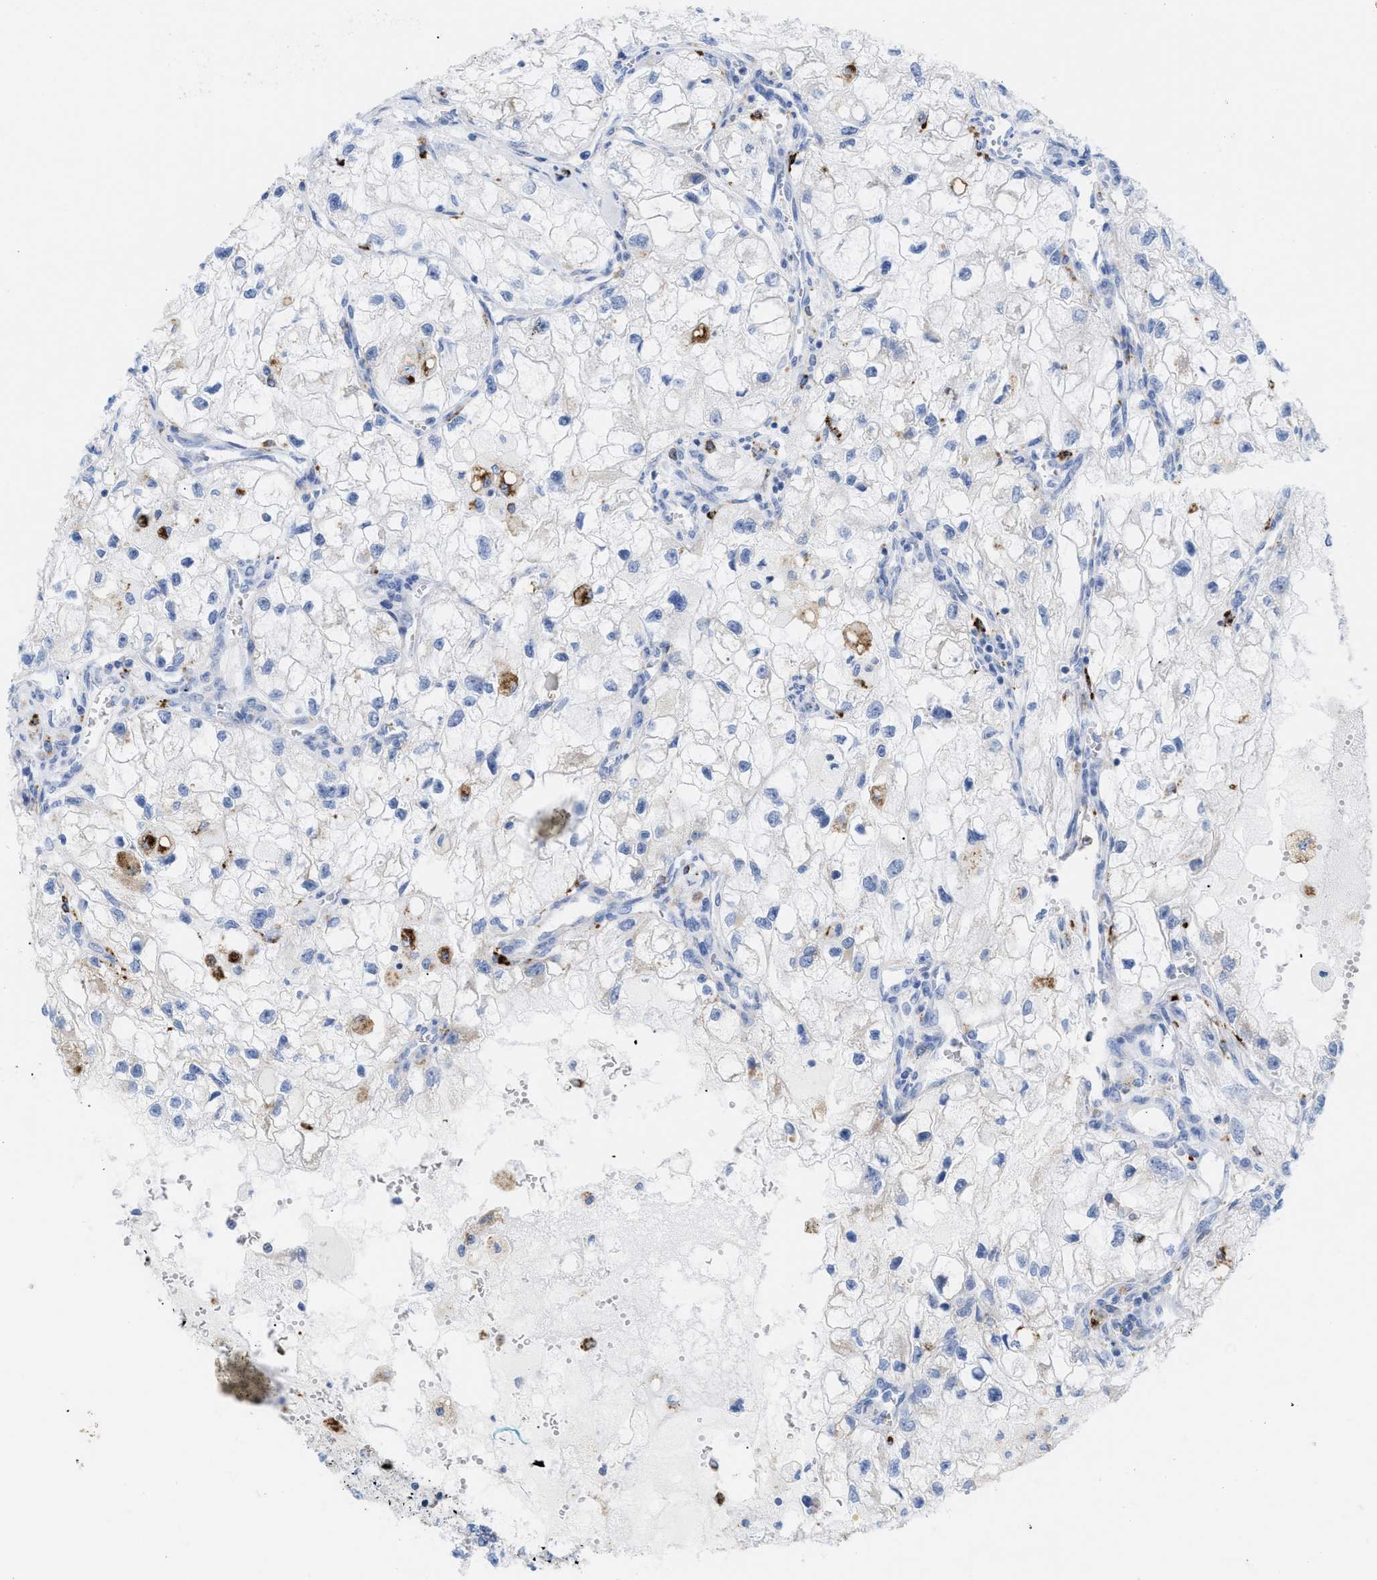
{"staining": {"intensity": "negative", "quantity": "none", "location": "none"}, "tissue": "renal cancer", "cell_type": "Tumor cells", "image_type": "cancer", "snomed": [{"axis": "morphology", "description": "Adenocarcinoma, NOS"}, {"axis": "topography", "description": "Kidney"}], "caption": "The immunohistochemistry (IHC) photomicrograph has no significant staining in tumor cells of renal adenocarcinoma tissue.", "gene": "DRAM2", "patient": {"sex": "female", "age": 70}}